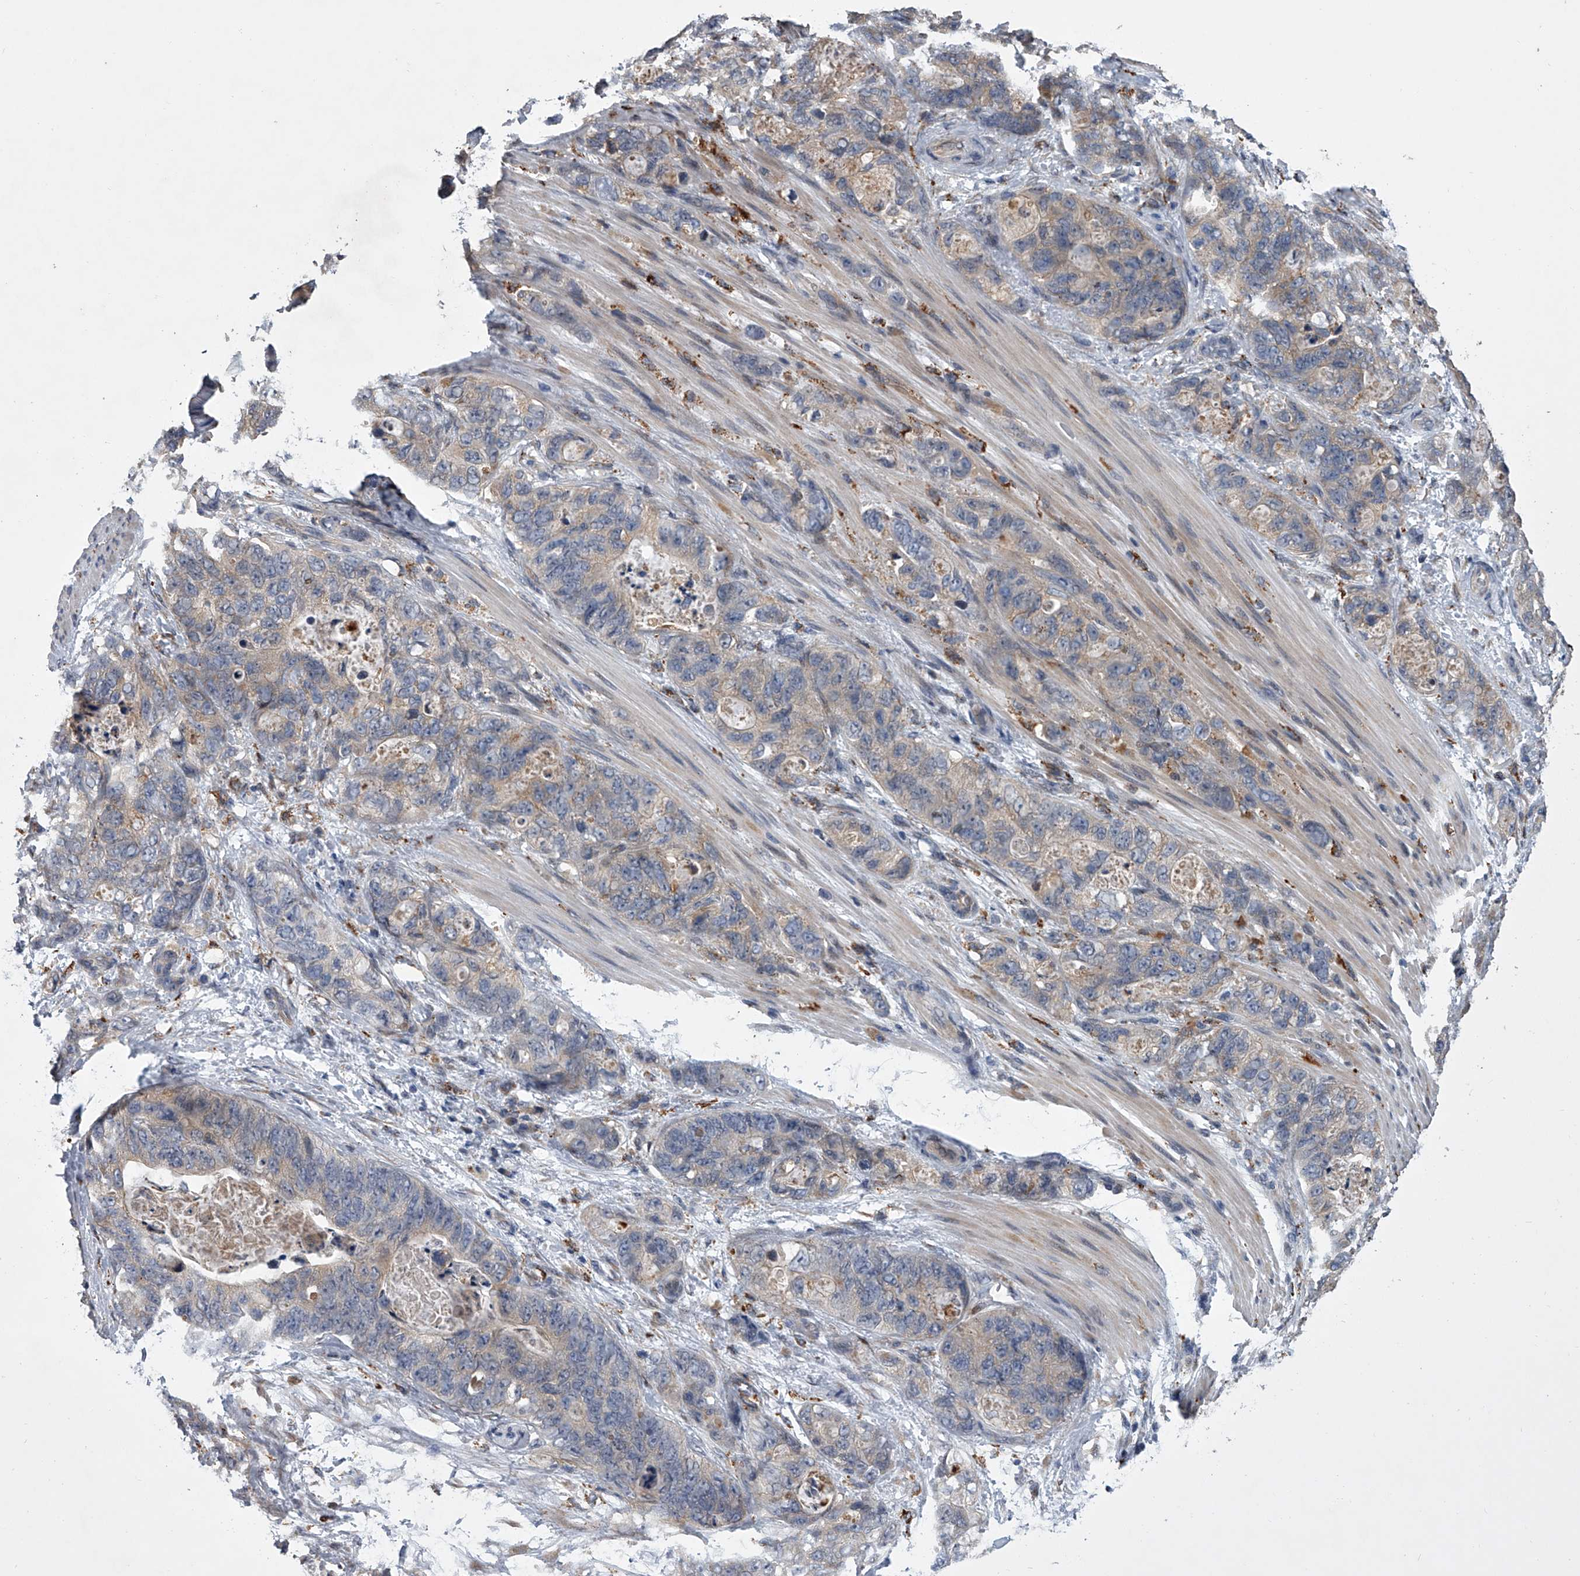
{"staining": {"intensity": "weak", "quantity": "<25%", "location": "cytoplasmic/membranous"}, "tissue": "stomach cancer", "cell_type": "Tumor cells", "image_type": "cancer", "snomed": [{"axis": "morphology", "description": "Normal tissue, NOS"}, {"axis": "morphology", "description": "Adenocarcinoma, NOS"}, {"axis": "topography", "description": "Stomach"}], "caption": "Immunohistochemical staining of human stomach cancer (adenocarcinoma) demonstrates no significant expression in tumor cells. (DAB immunohistochemistry (IHC) visualized using brightfield microscopy, high magnification).", "gene": "TRIM8", "patient": {"sex": "female", "age": 89}}